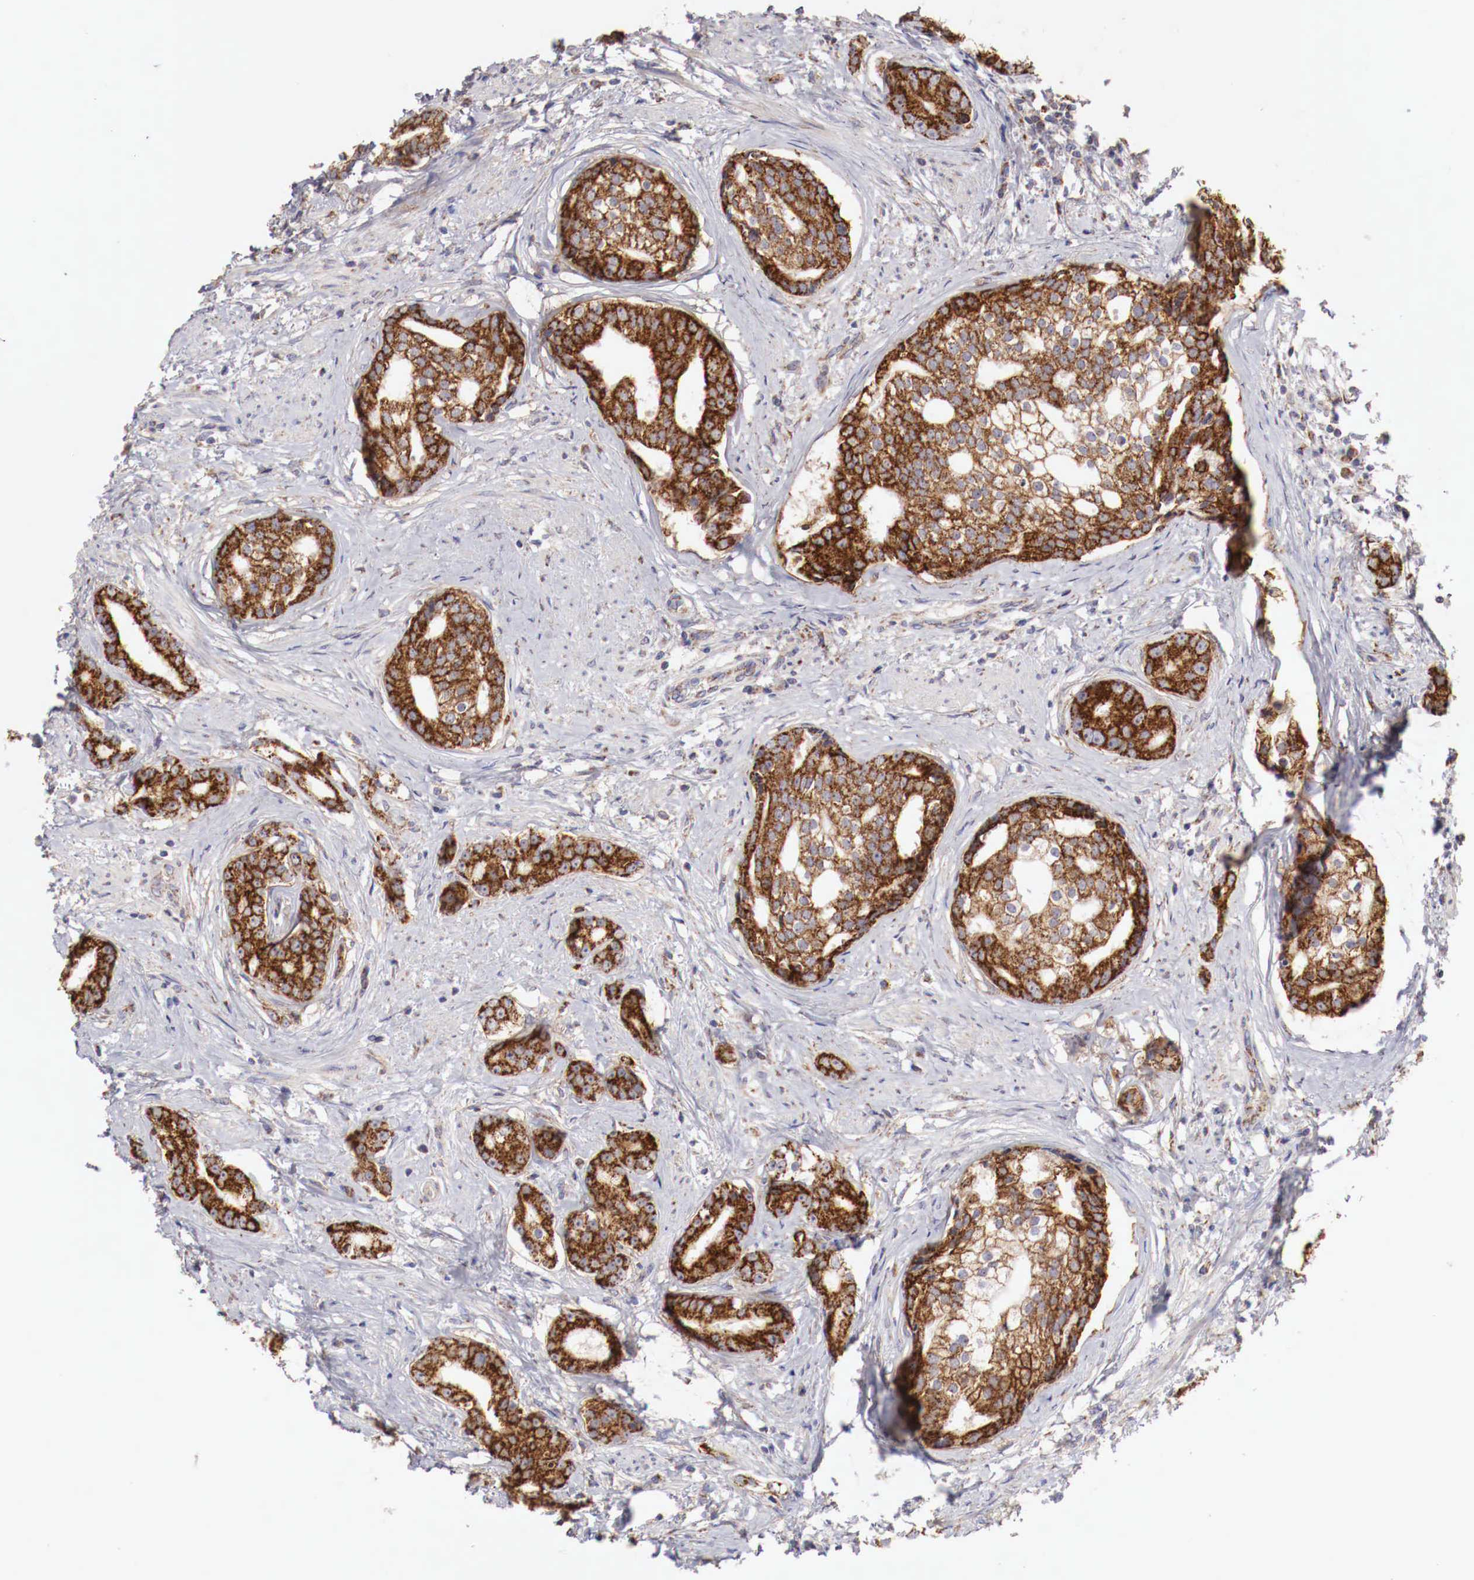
{"staining": {"intensity": "strong", "quantity": ">75%", "location": "cytoplasmic/membranous"}, "tissue": "prostate cancer", "cell_type": "Tumor cells", "image_type": "cancer", "snomed": [{"axis": "morphology", "description": "Adenocarcinoma, Medium grade"}, {"axis": "topography", "description": "Prostate"}], "caption": "A high amount of strong cytoplasmic/membranous expression is present in approximately >75% of tumor cells in prostate cancer (medium-grade adenocarcinoma) tissue.", "gene": "XPNPEP3", "patient": {"sex": "male", "age": 59}}